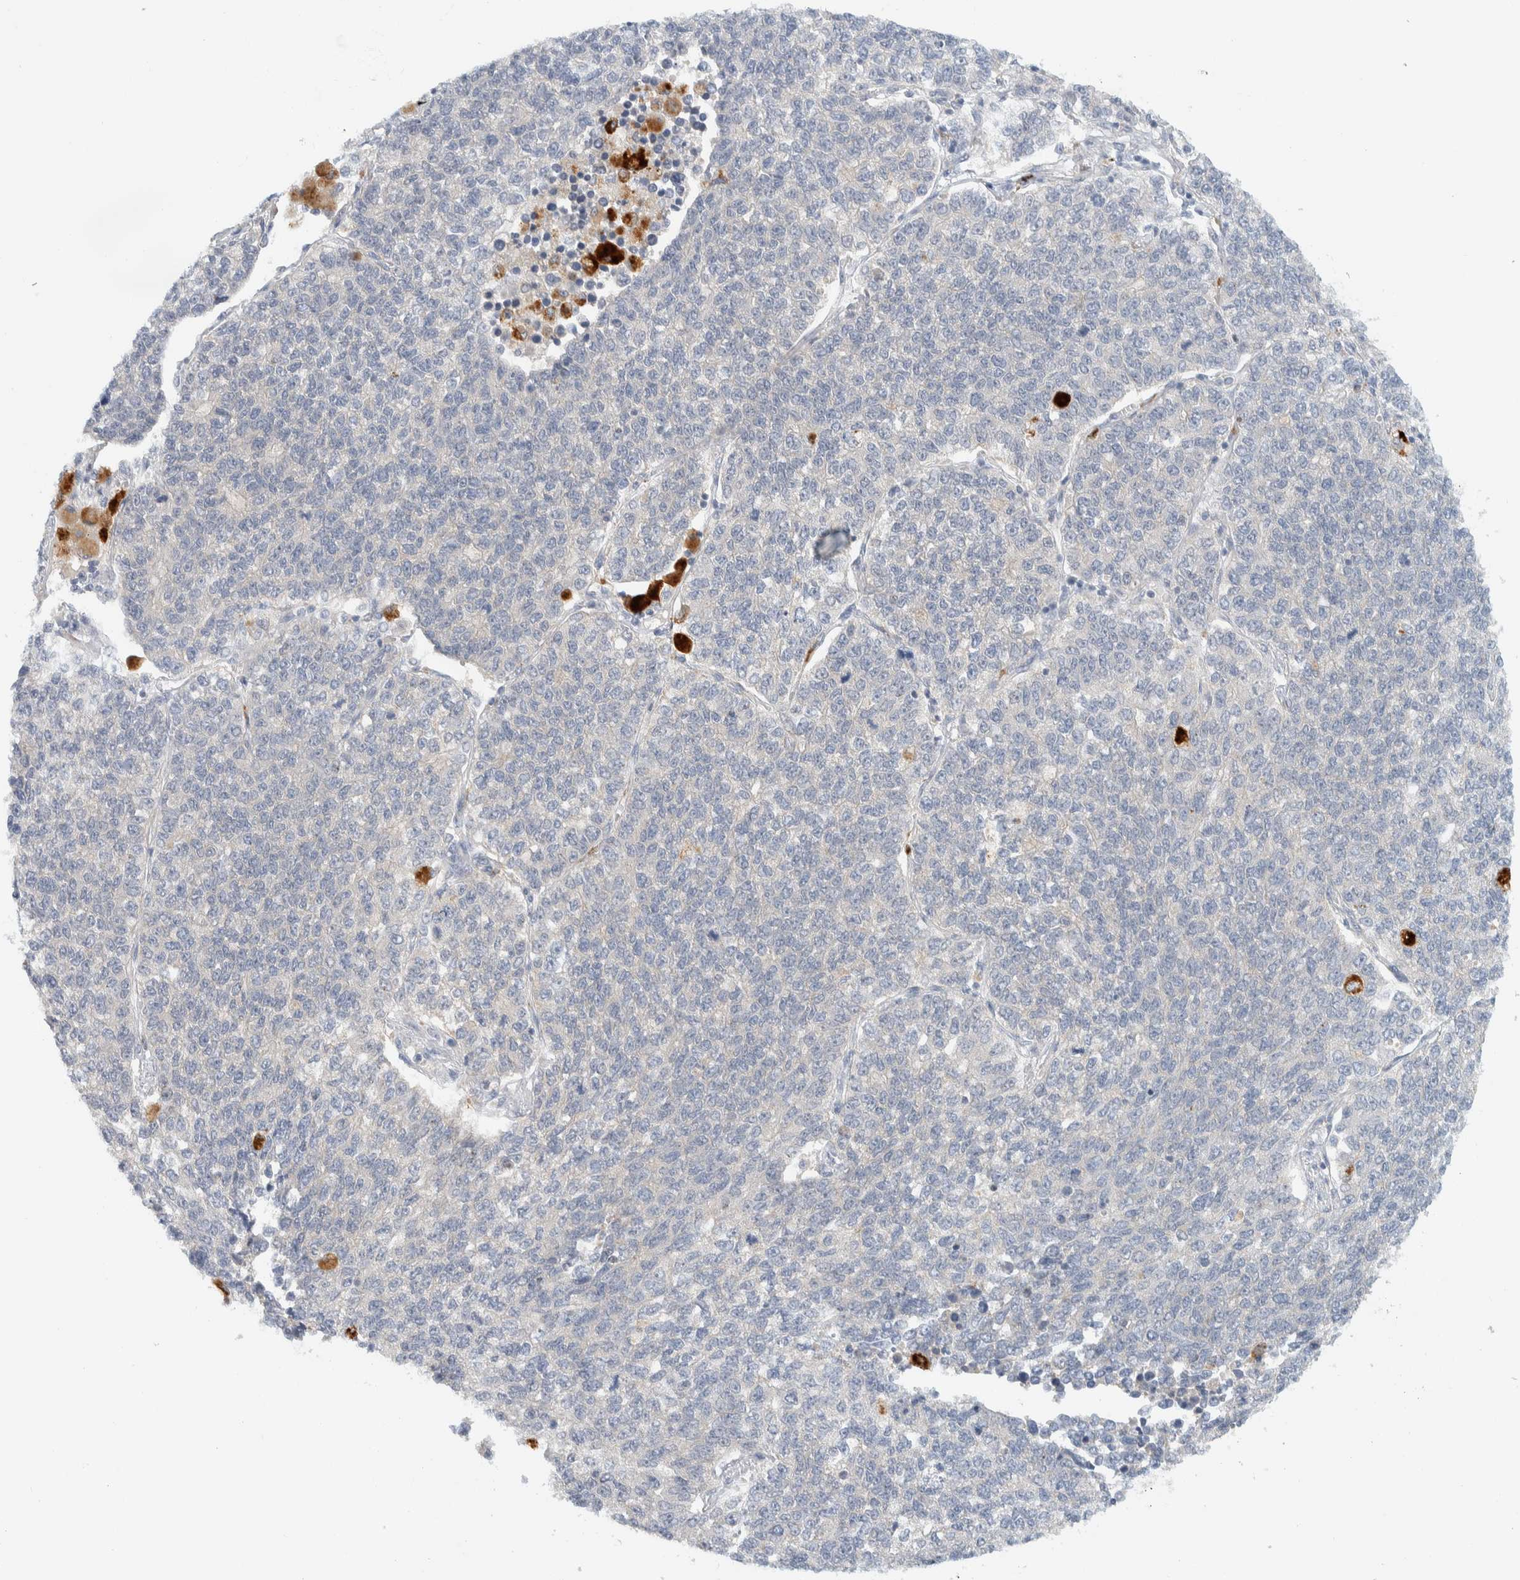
{"staining": {"intensity": "negative", "quantity": "none", "location": "none"}, "tissue": "lung cancer", "cell_type": "Tumor cells", "image_type": "cancer", "snomed": [{"axis": "morphology", "description": "Adenocarcinoma, NOS"}, {"axis": "topography", "description": "Lung"}], "caption": "An immunohistochemistry micrograph of adenocarcinoma (lung) is shown. There is no staining in tumor cells of adenocarcinoma (lung).", "gene": "GCLM", "patient": {"sex": "male", "age": 49}}